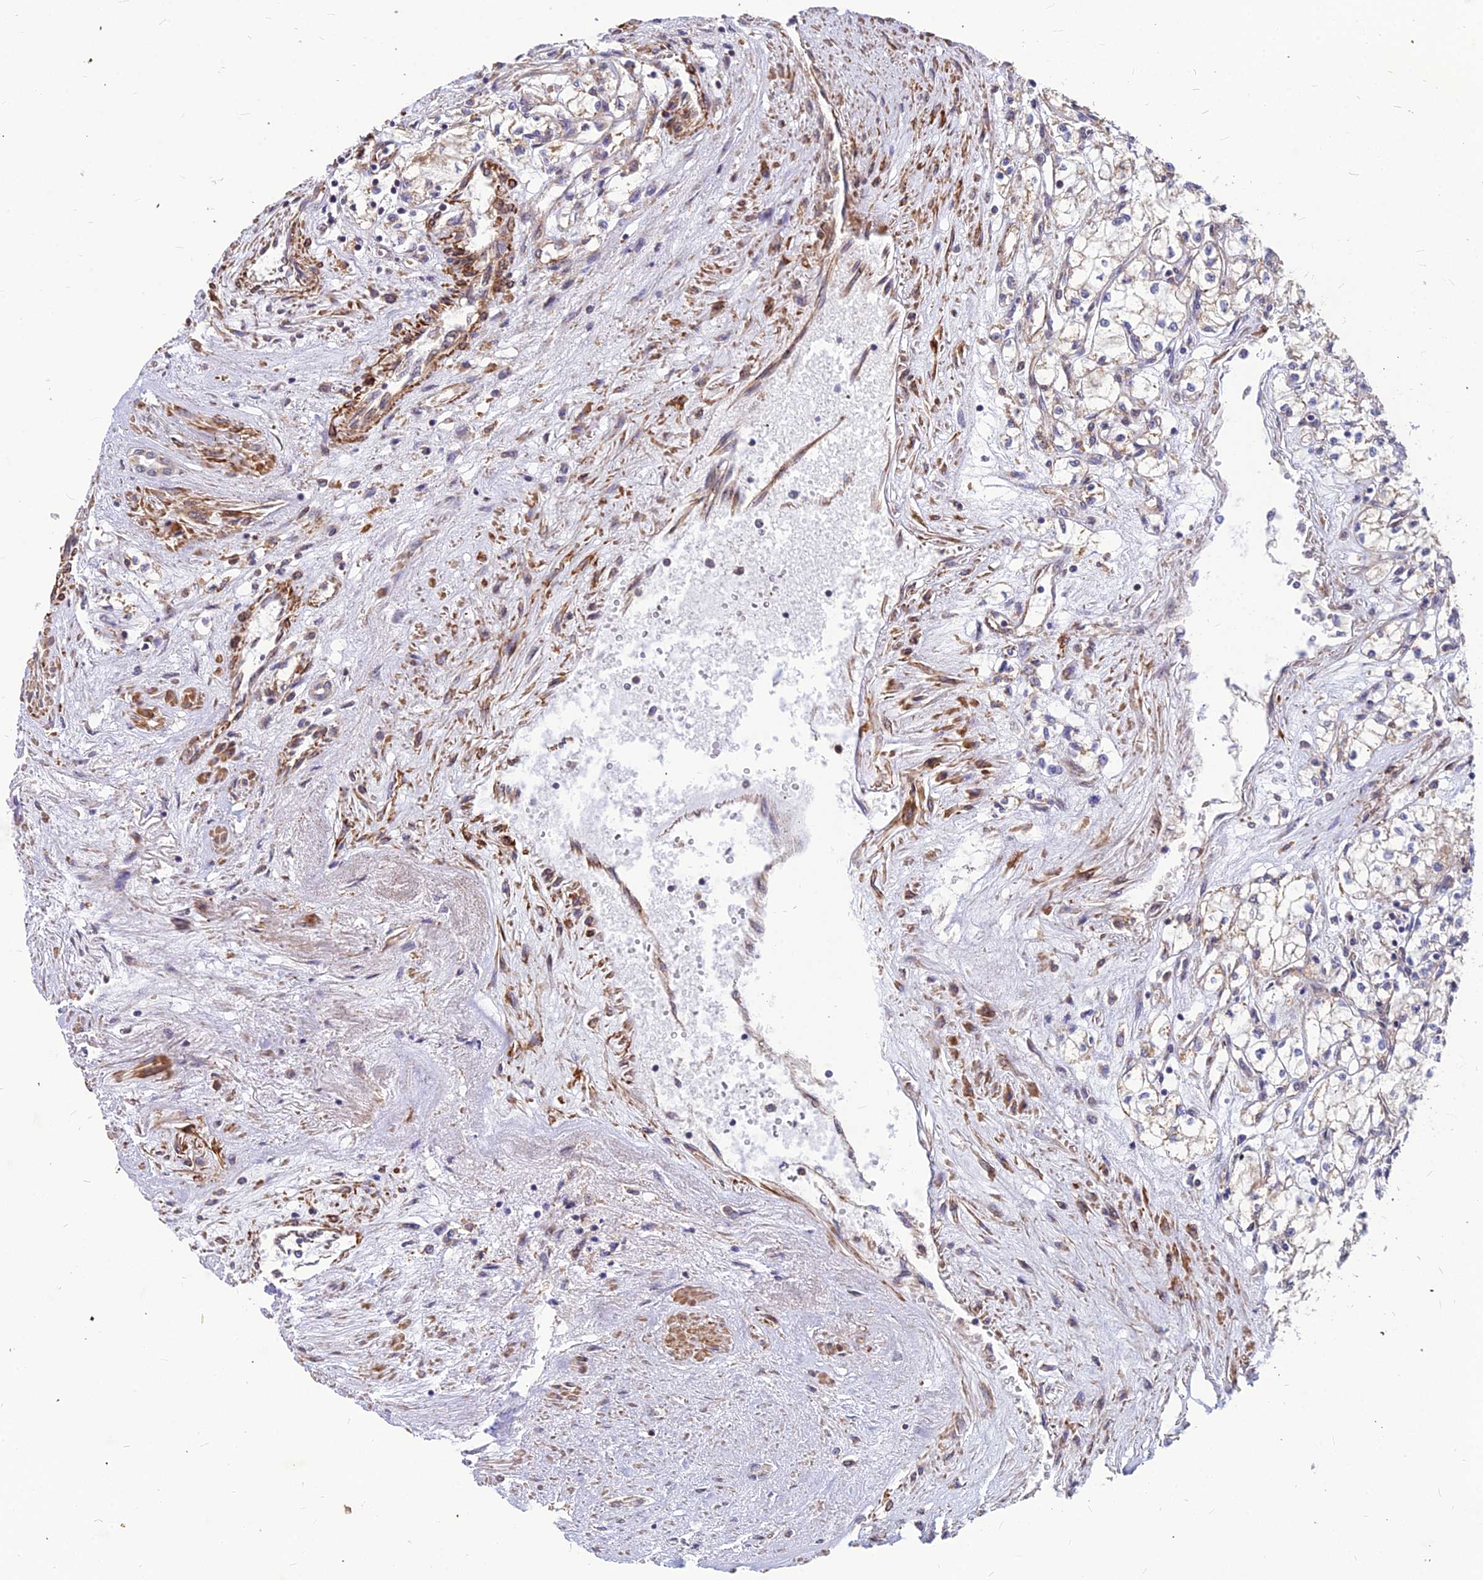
{"staining": {"intensity": "negative", "quantity": "none", "location": "none"}, "tissue": "renal cancer", "cell_type": "Tumor cells", "image_type": "cancer", "snomed": [{"axis": "morphology", "description": "Adenocarcinoma, NOS"}, {"axis": "topography", "description": "Kidney"}], "caption": "Human renal cancer stained for a protein using immunohistochemistry displays no expression in tumor cells.", "gene": "LEKR1", "patient": {"sex": "male", "age": 59}}